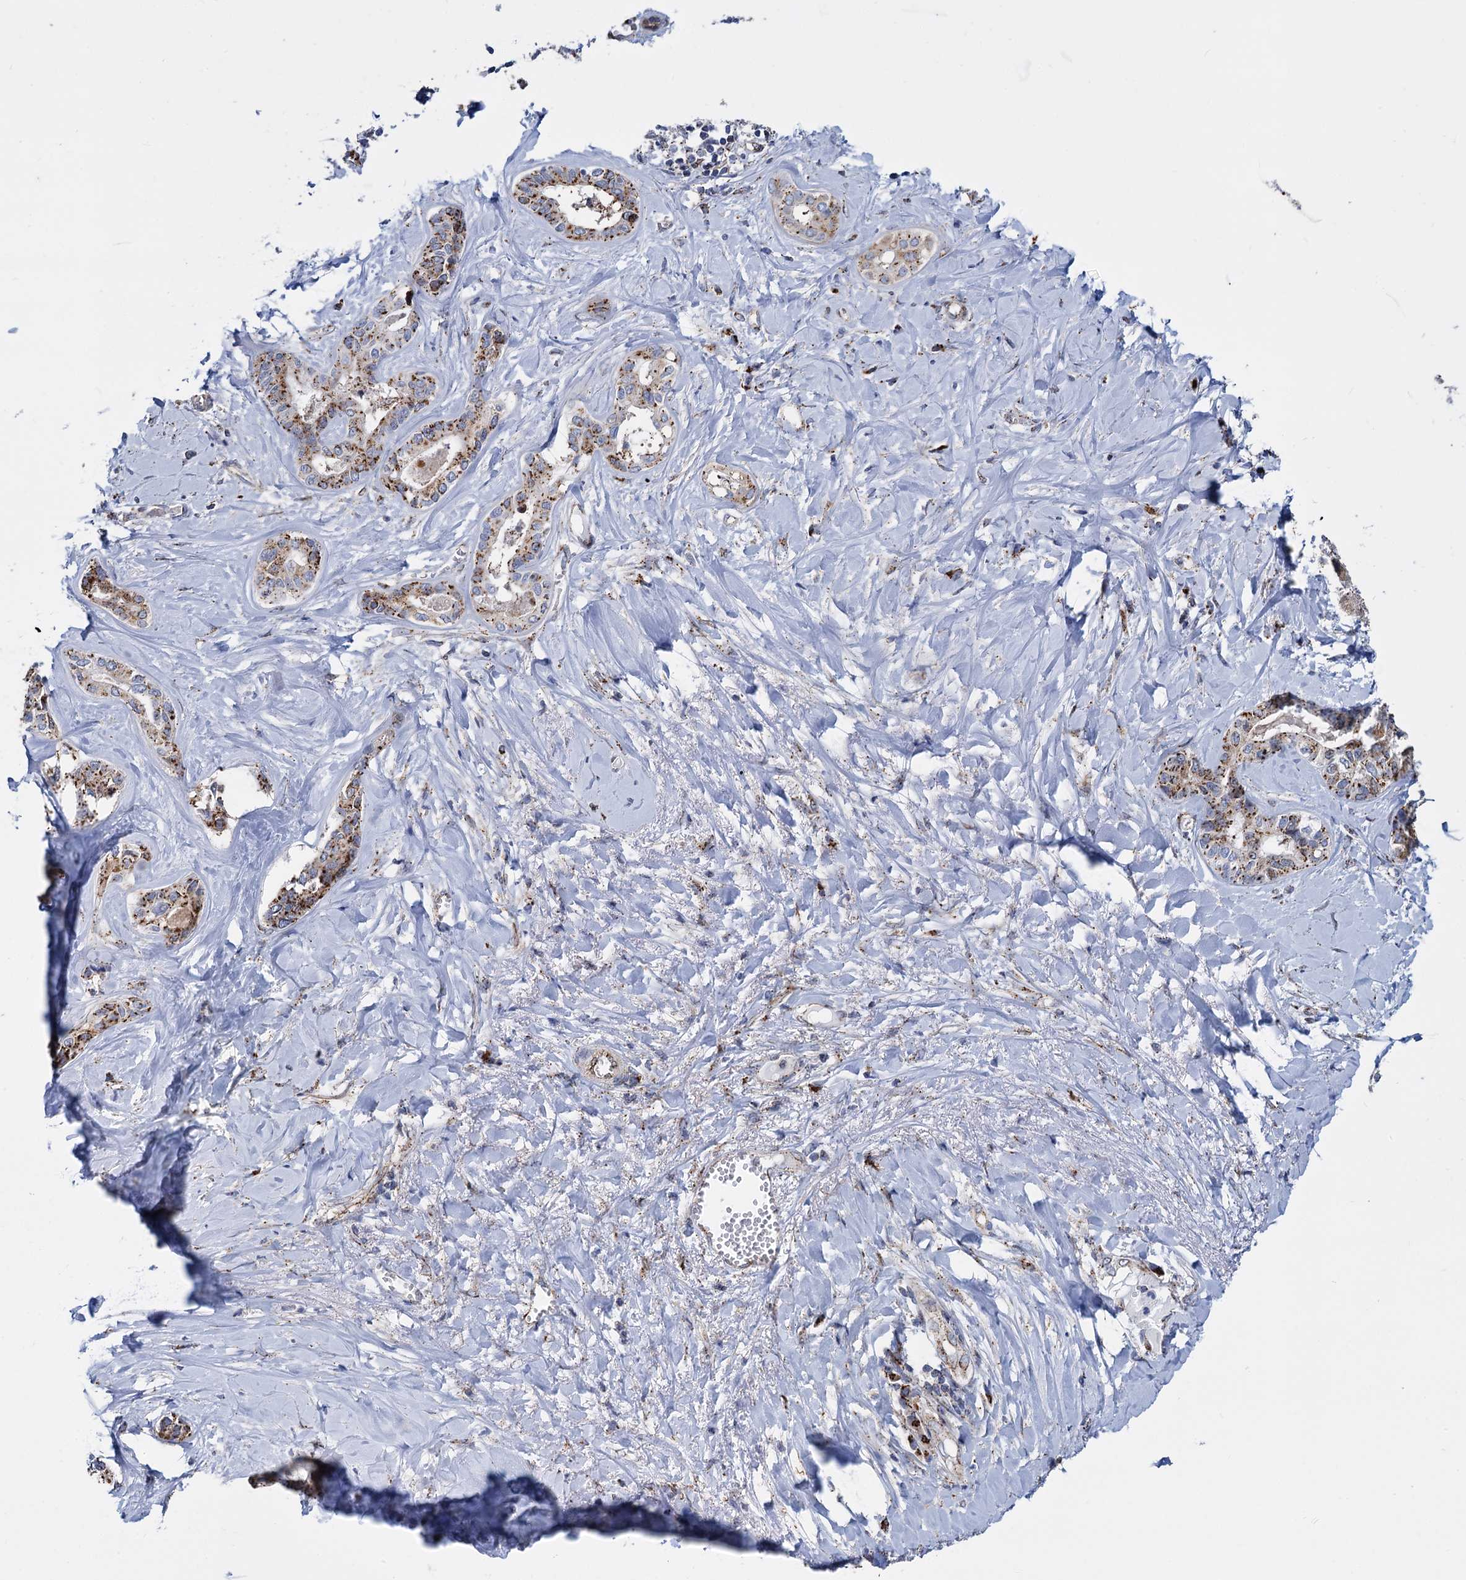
{"staining": {"intensity": "moderate", "quantity": ">75%", "location": "cytoplasmic/membranous"}, "tissue": "liver cancer", "cell_type": "Tumor cells", "image_type": "cancer", "snomed": [{"axis": "morphology", "description": "Cholangiocarcinoma"}, {"axis": "topography", "description": "Liver"}], "caption": "Liver cancer stained with a brown dye demonstrates moderate cytoplasmic/membranous positive staining in approximately >75% of tumor cells.", "gene": "SUPT20H", "patient": {"sex": "female", "age": 77}}